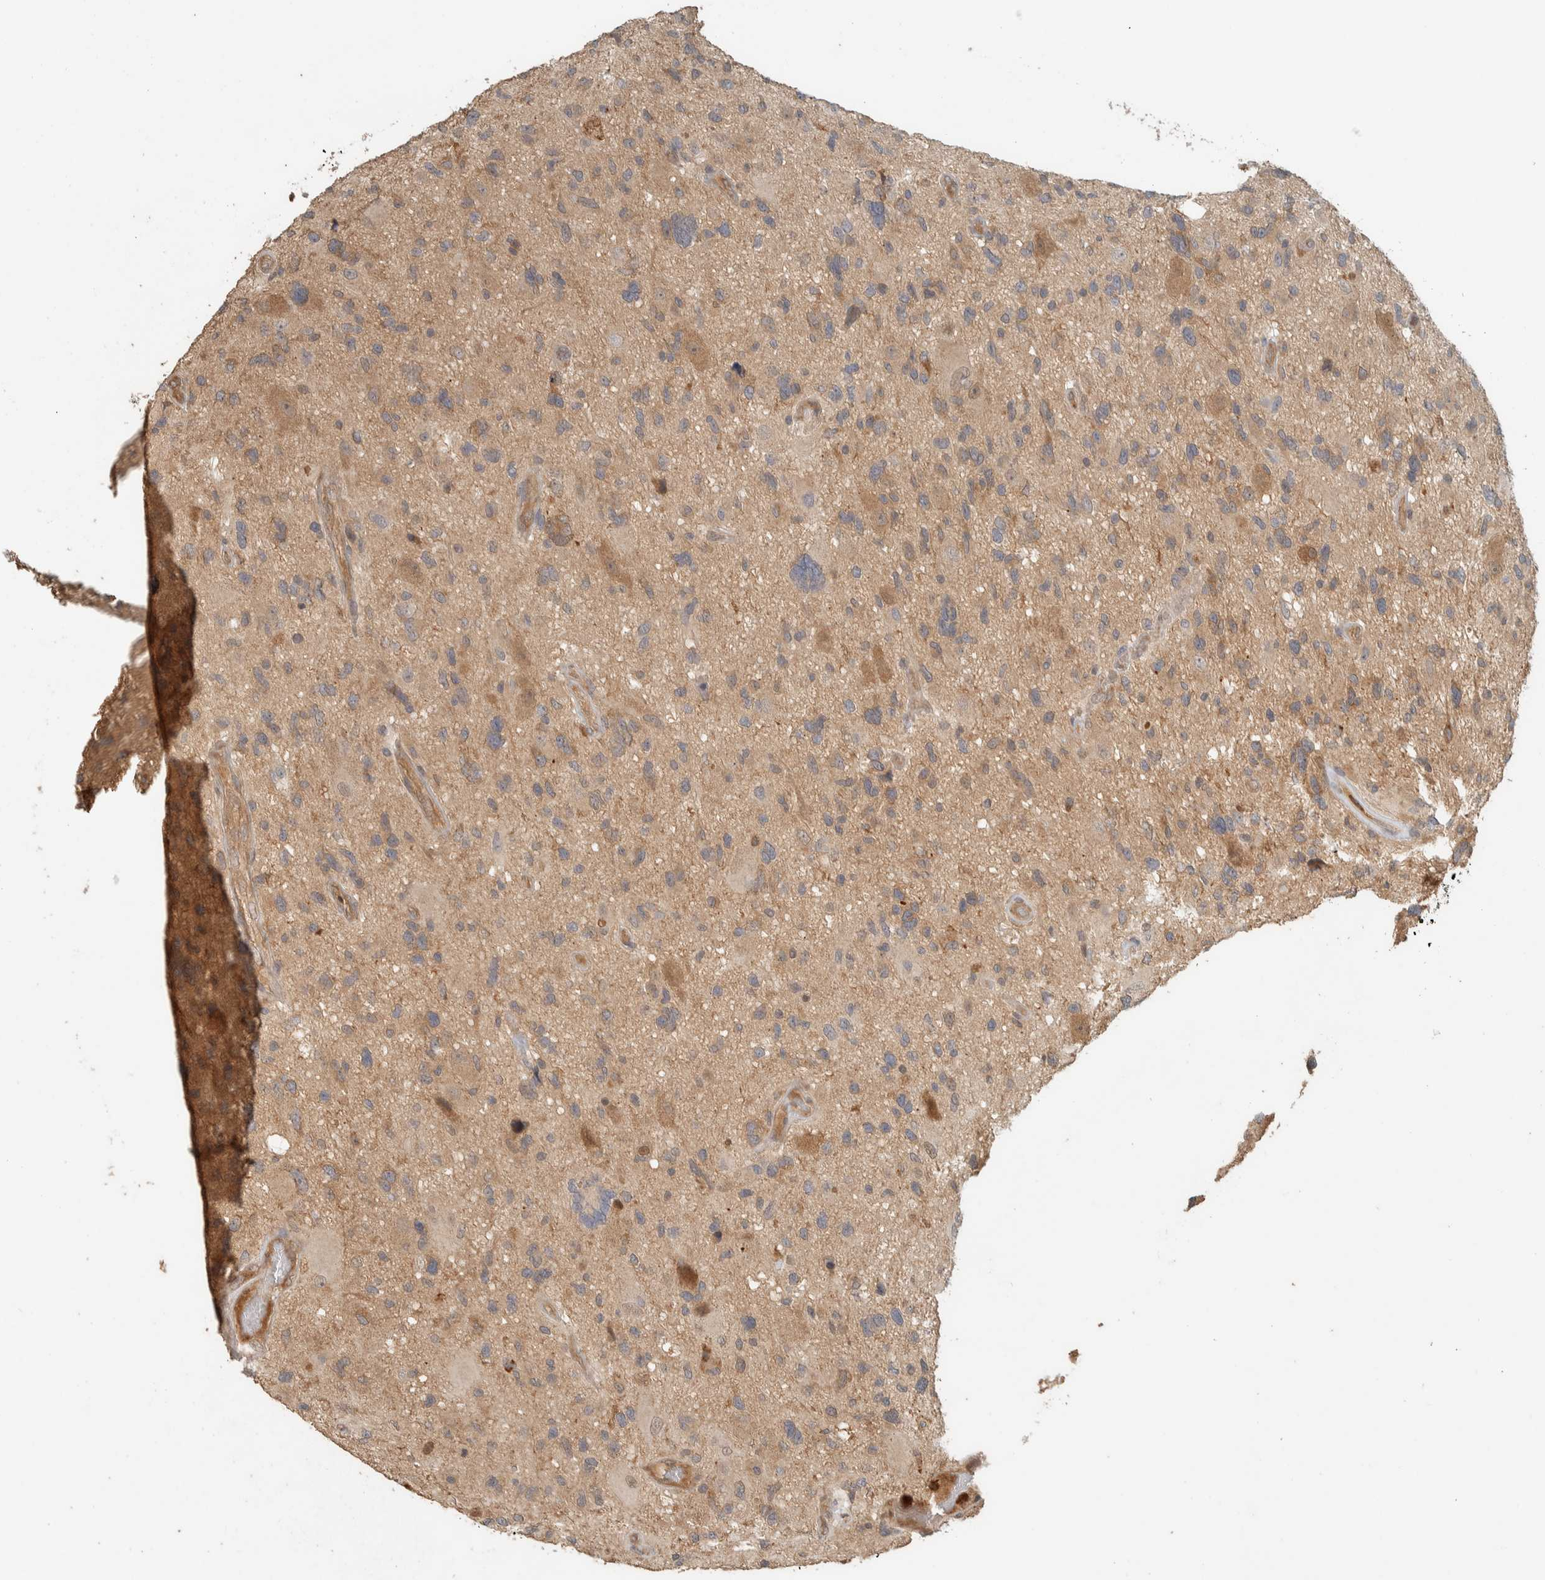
{"staining": {"intensity": "moderate", "quantity": "25%-75%", "location": "cytoplasmic/membranous"}, "tissue": "glioma", "cell_type": "Tumor cells", "image_type": "cancer", "snomed": [{"axis": "morphology", "description": "Glioma, malignant, High grade"}, {"axis": "topography", "description": "Brain"}], "caption": "Immunohistochemical staining of malignant glioma (high-grade) reveals moderate cytoplasmic/membranous protein staining in about 25%-75% of tumor cells.", "gene": "ADSS2", "patient": {"sex": "male", "age": 33}}